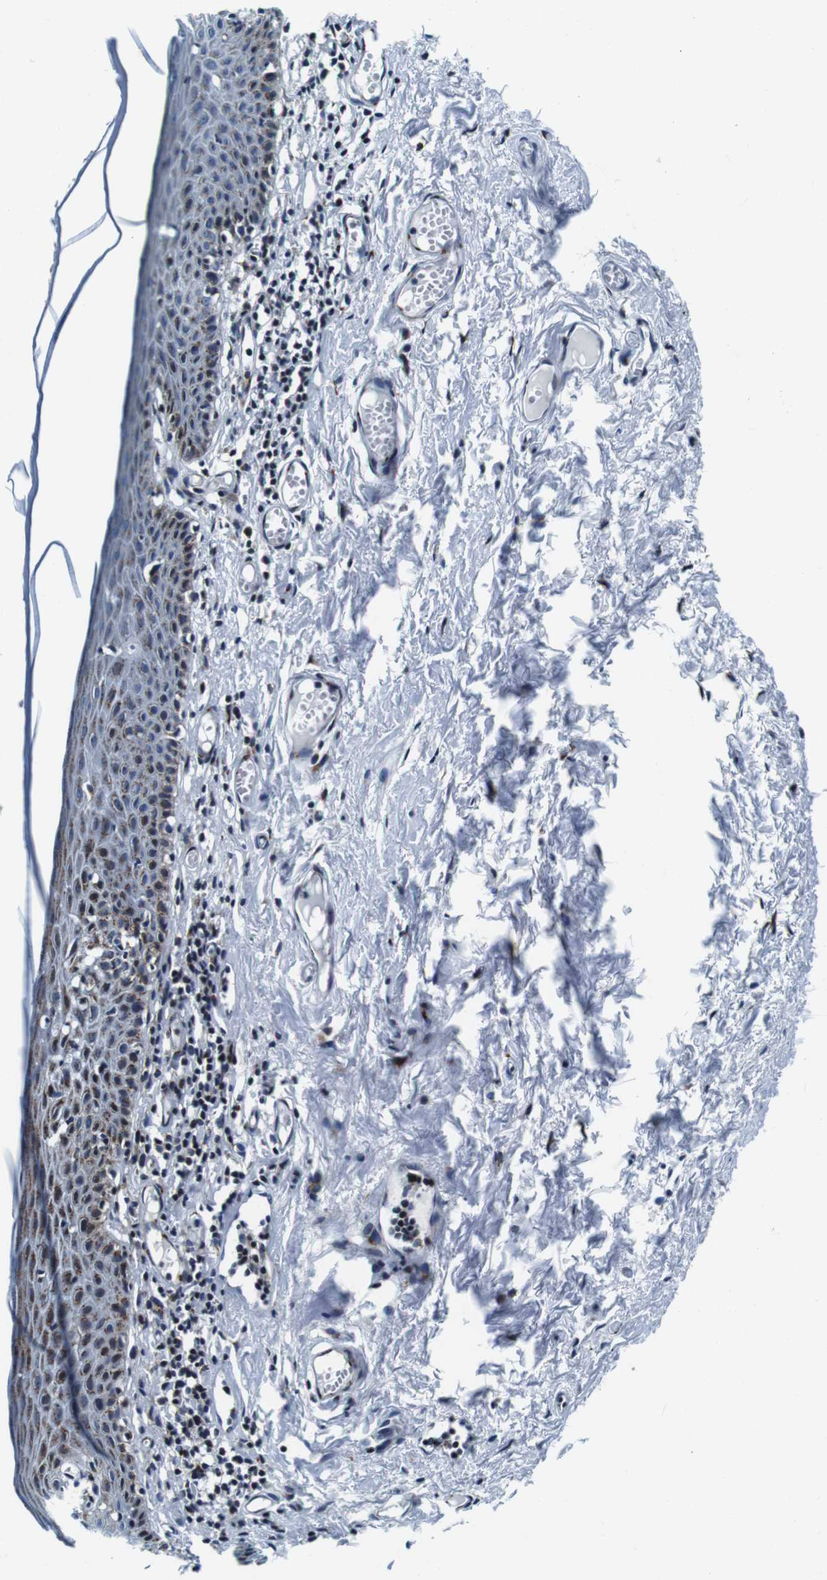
{"staining": {"intensity": "moderate", "quantity": "25%-75%", "location": "cytoplasmic/membranous"}, "tissue": "skin", "cell_type": "Epidermal cells", "image_type": "normal", "snomed": [{"axis": "morphology", "description": "Normal tissue, NOS"}, {"axis": "topography", "description": "Adipose tissue"}, {"axis": "topography", "description": "Vascular tissue"}, {"axis": "topography", "description": "Anal"}, {"axis": "topography", "description": "Peripheral nerve tissue"}], "caption": "Protein expression analysis of normal human skin reveals moderate cytoplasmic/membranous positivity in about 25%-75% of epidermal cells. (Stains: DAB in brown, nuclei in blue, Microscopy: brightfield microscopy at high magnification).", "gene": "FAR2", "patient": {"sex": "female", "age": 54}}